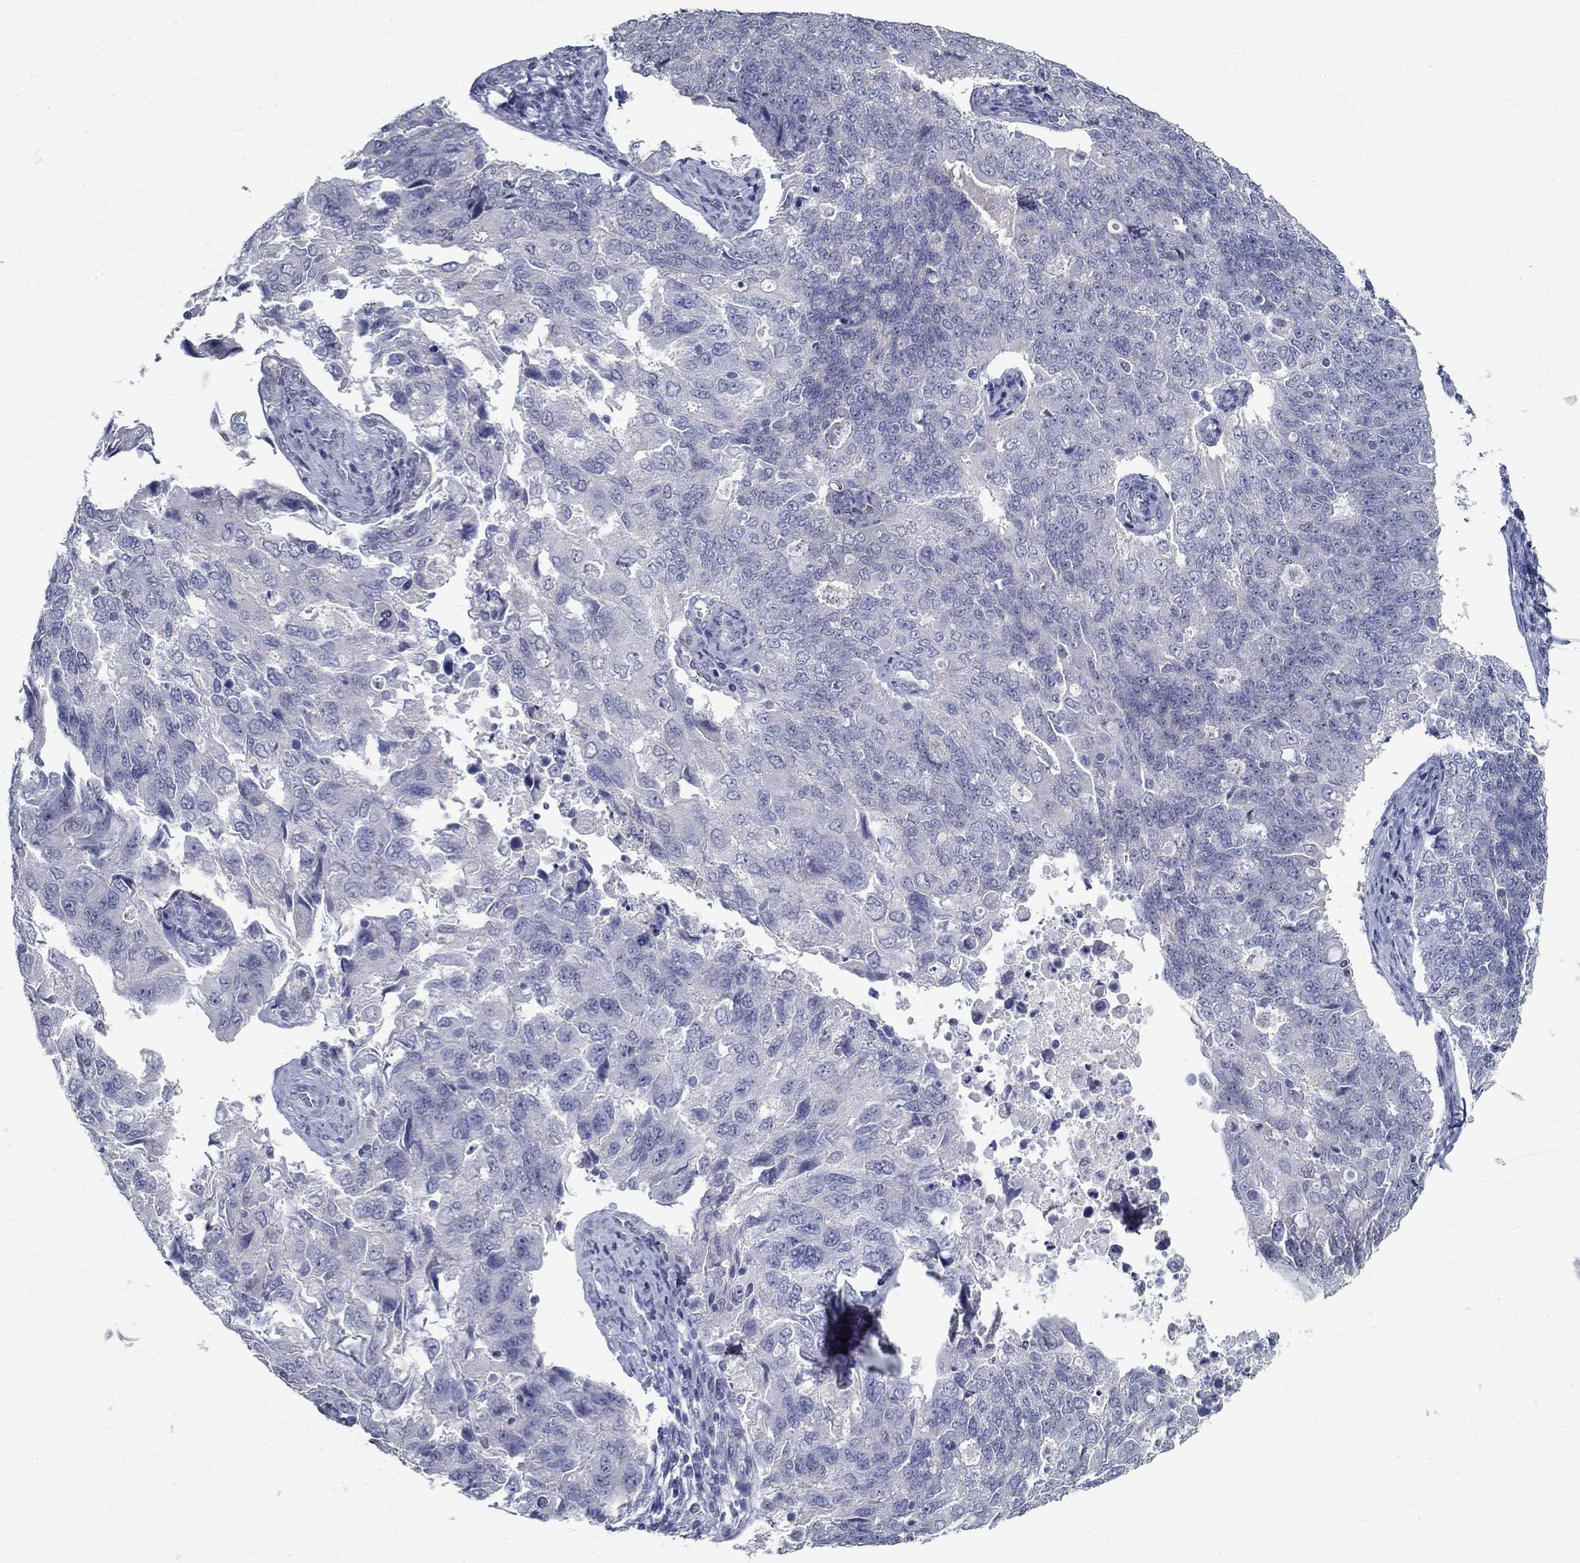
{"staining": {"intensity": "negative", "quantity": "none", "location": "none"}, "tissue": "endometrial cancer", "cell_type": "Tumor cells", "image_type": "cancer", "snomed": [{"axis": "morphology", "description": "Adenocarcinoma, NOS"}, {"axis": "topography", "description": "Endometrium"}], "caption": "Tumor cells show no significant protein positivity in endometrial cancer.", "gene": "GUCA1A", "patient": {"sex": "female", "age": 43}}